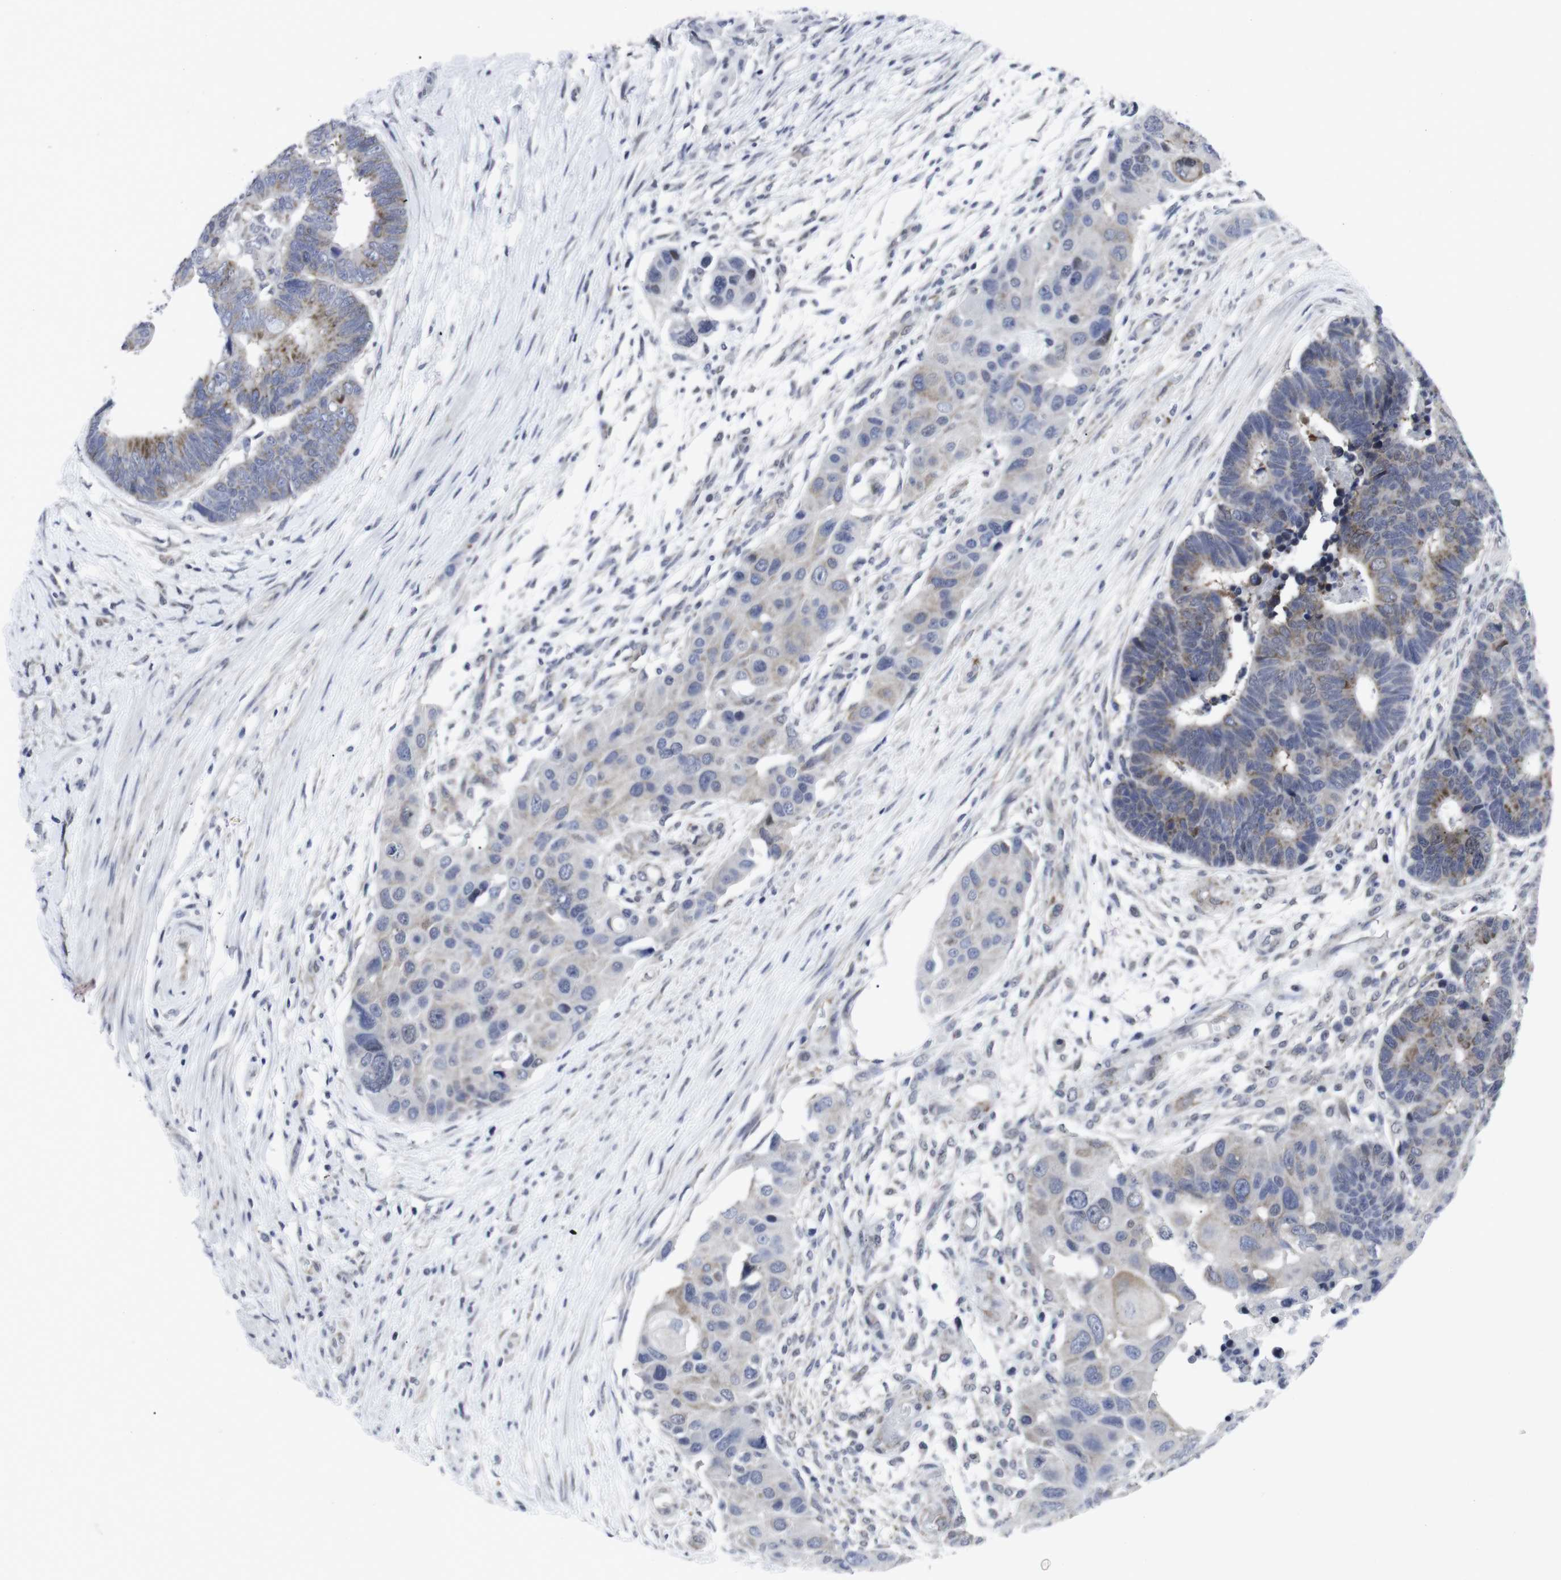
{"staining": {"intensity": "moderate", "quantity": "<25%", "location": "cytoplasmic/membranous"}, "tissue": "colorectal cancer", "cell_type": "Tumor cells", "image_type": "cancer", "snomed": [{"axis": "morphology", "description": "Adenocarcinoma, NOS"}, {"axis": "topography", "description": "Rectum"}], "caption": "Human colorectal cancer (adenocarcinoma) stained with a brown dye reveals moderate cytoplasmic/membranous positive staining in about <25% of tumor cells.", "gene": "GEMIN2", "patient": {"sex": "male", "age": 51}}